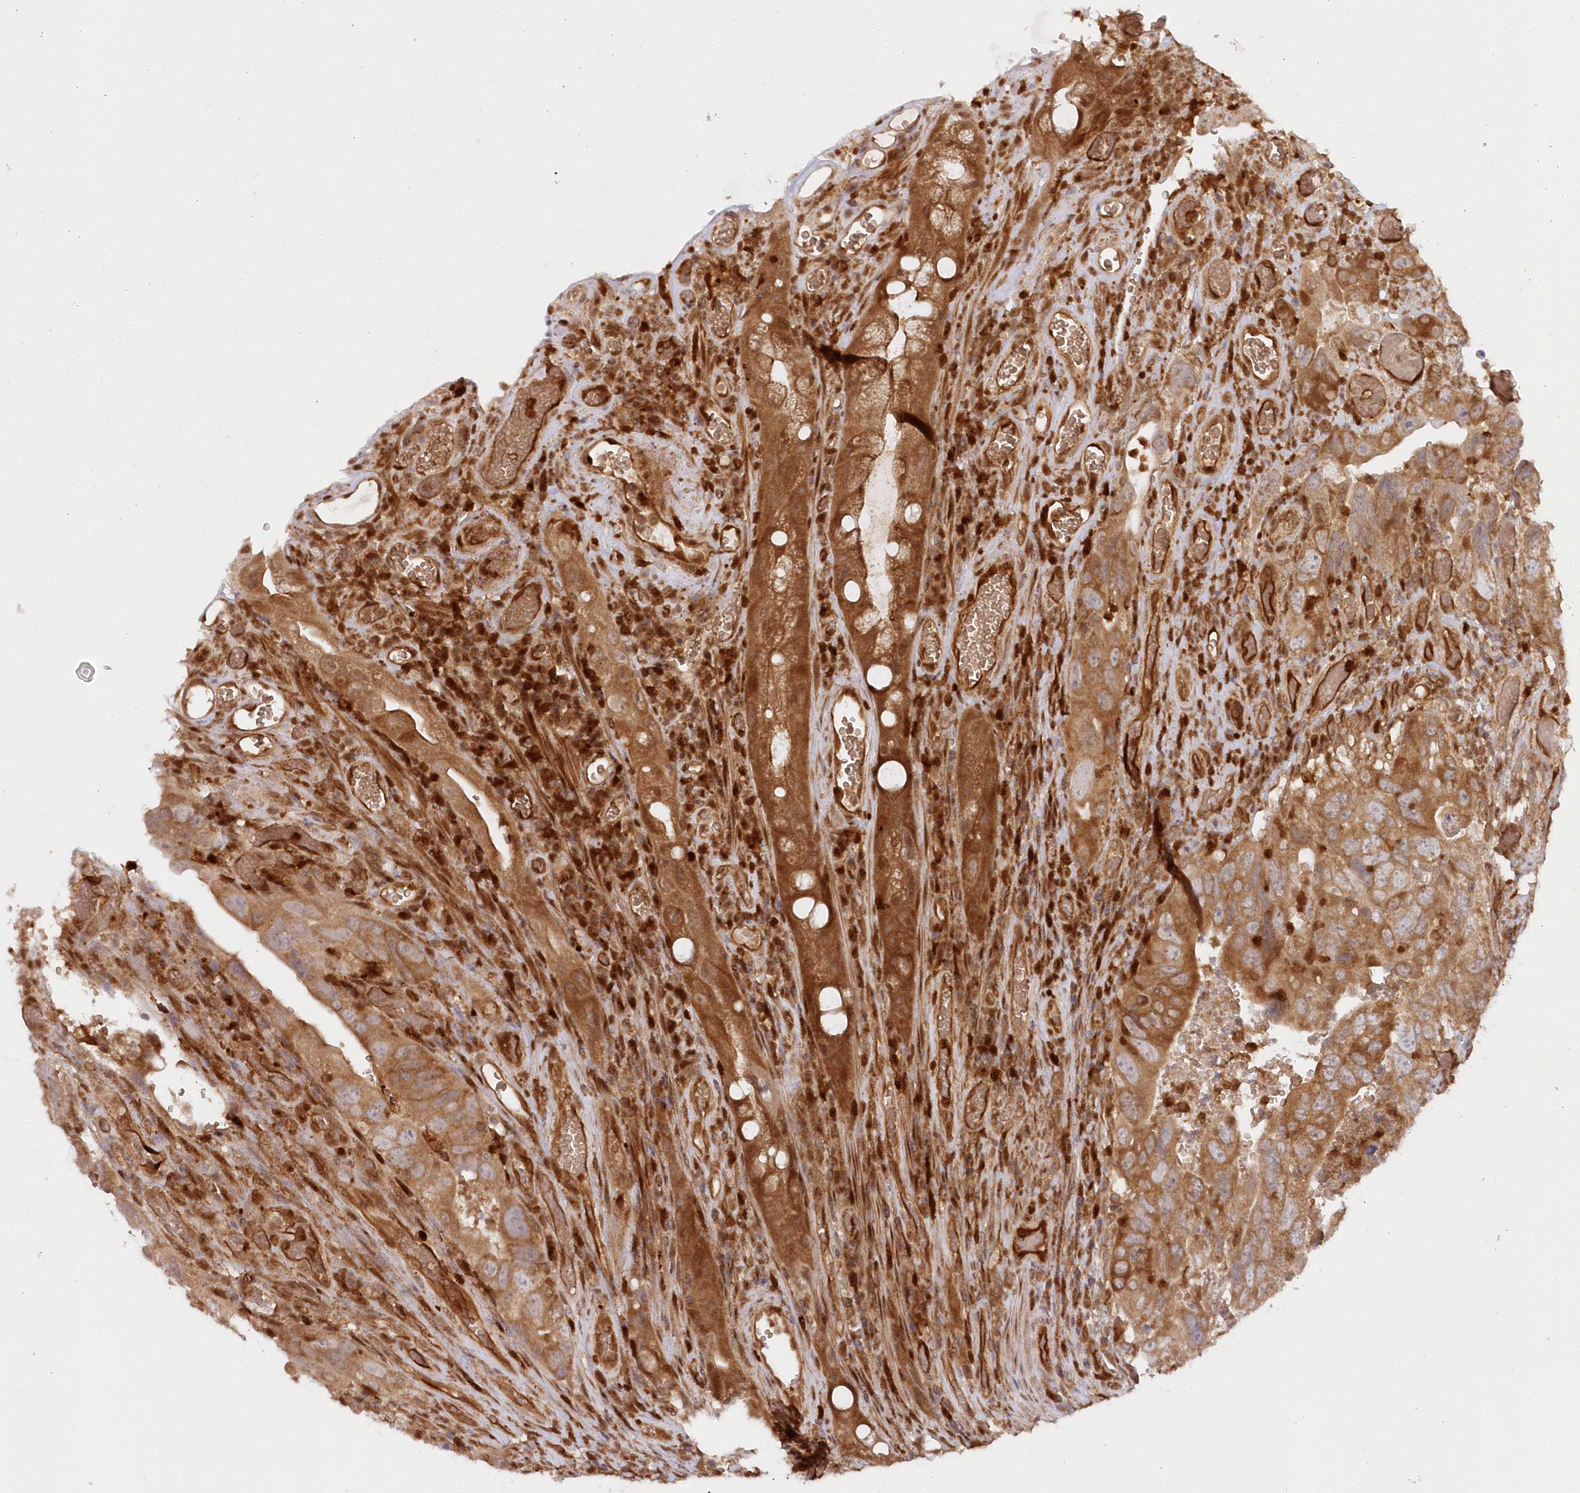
{"staining": {"intensity": "moderate", "quantity": ">75%", "location": "cytoplasmic/membranous"}, "tissue": "colorectal cancer", "cell_type": "Tumor cells", "image_type": "cancer", "snomed": [{"axis": "morphology", "description": "Adenocarcinoma, NOS"}, {"axis": "topography", "description": "Rectum"}], "caption": "Immunohistochemistry histopathology image of human colorectal cancer stained for a protein (brown), which demonstrates medium levels of moderate cytoplasmic/membranous staining in approximately >75% of tumor cells.", "gene": "GBE1", "patient": {"sex": "male", "age": 63}}